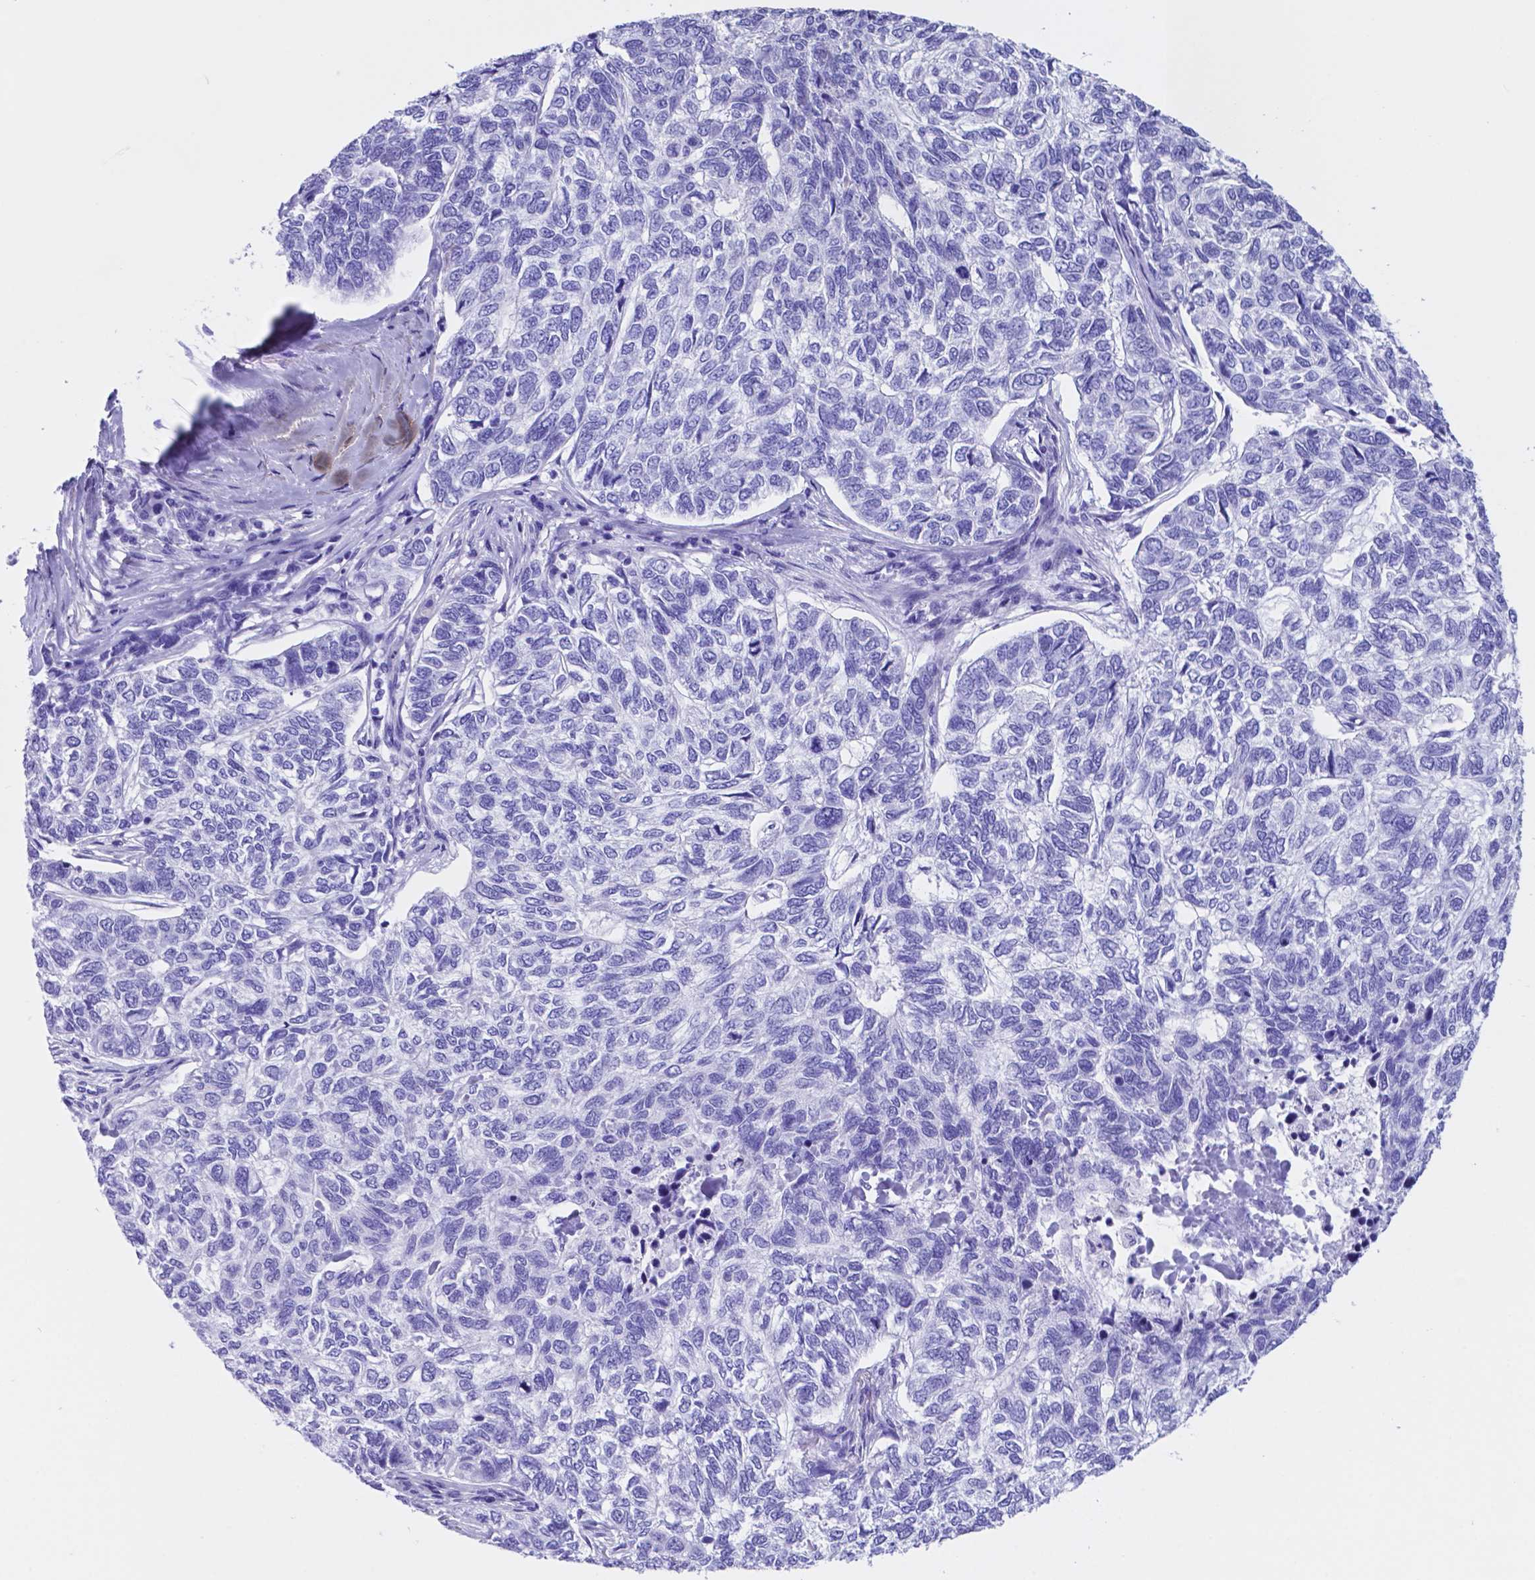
{"staining": {"intensity": "negative", "quantity": "none", "location": "none"}, "tissue": "skin cancer", "cell_type": "Tumor cells", "image_type": "cancer", "snomed": [{"axis": "morphology", "description": "Basal cell carcinoma"}, {"axis": "topography", "description": "Skin"}], "caption": "Immunohistochemistry micrograph of neoplastic tissue: basal cell carcinoma (skin) stained with DAB exhibits no significant protein staining in tumor cells. Brightfield microscopy of immunohistochemistry (IHC) stained with DAB (brown) and hematoxylin (blue), captured at high magnification.", "gene": "DNAAF8", "patient": {"sex": "female", "age": 65}}